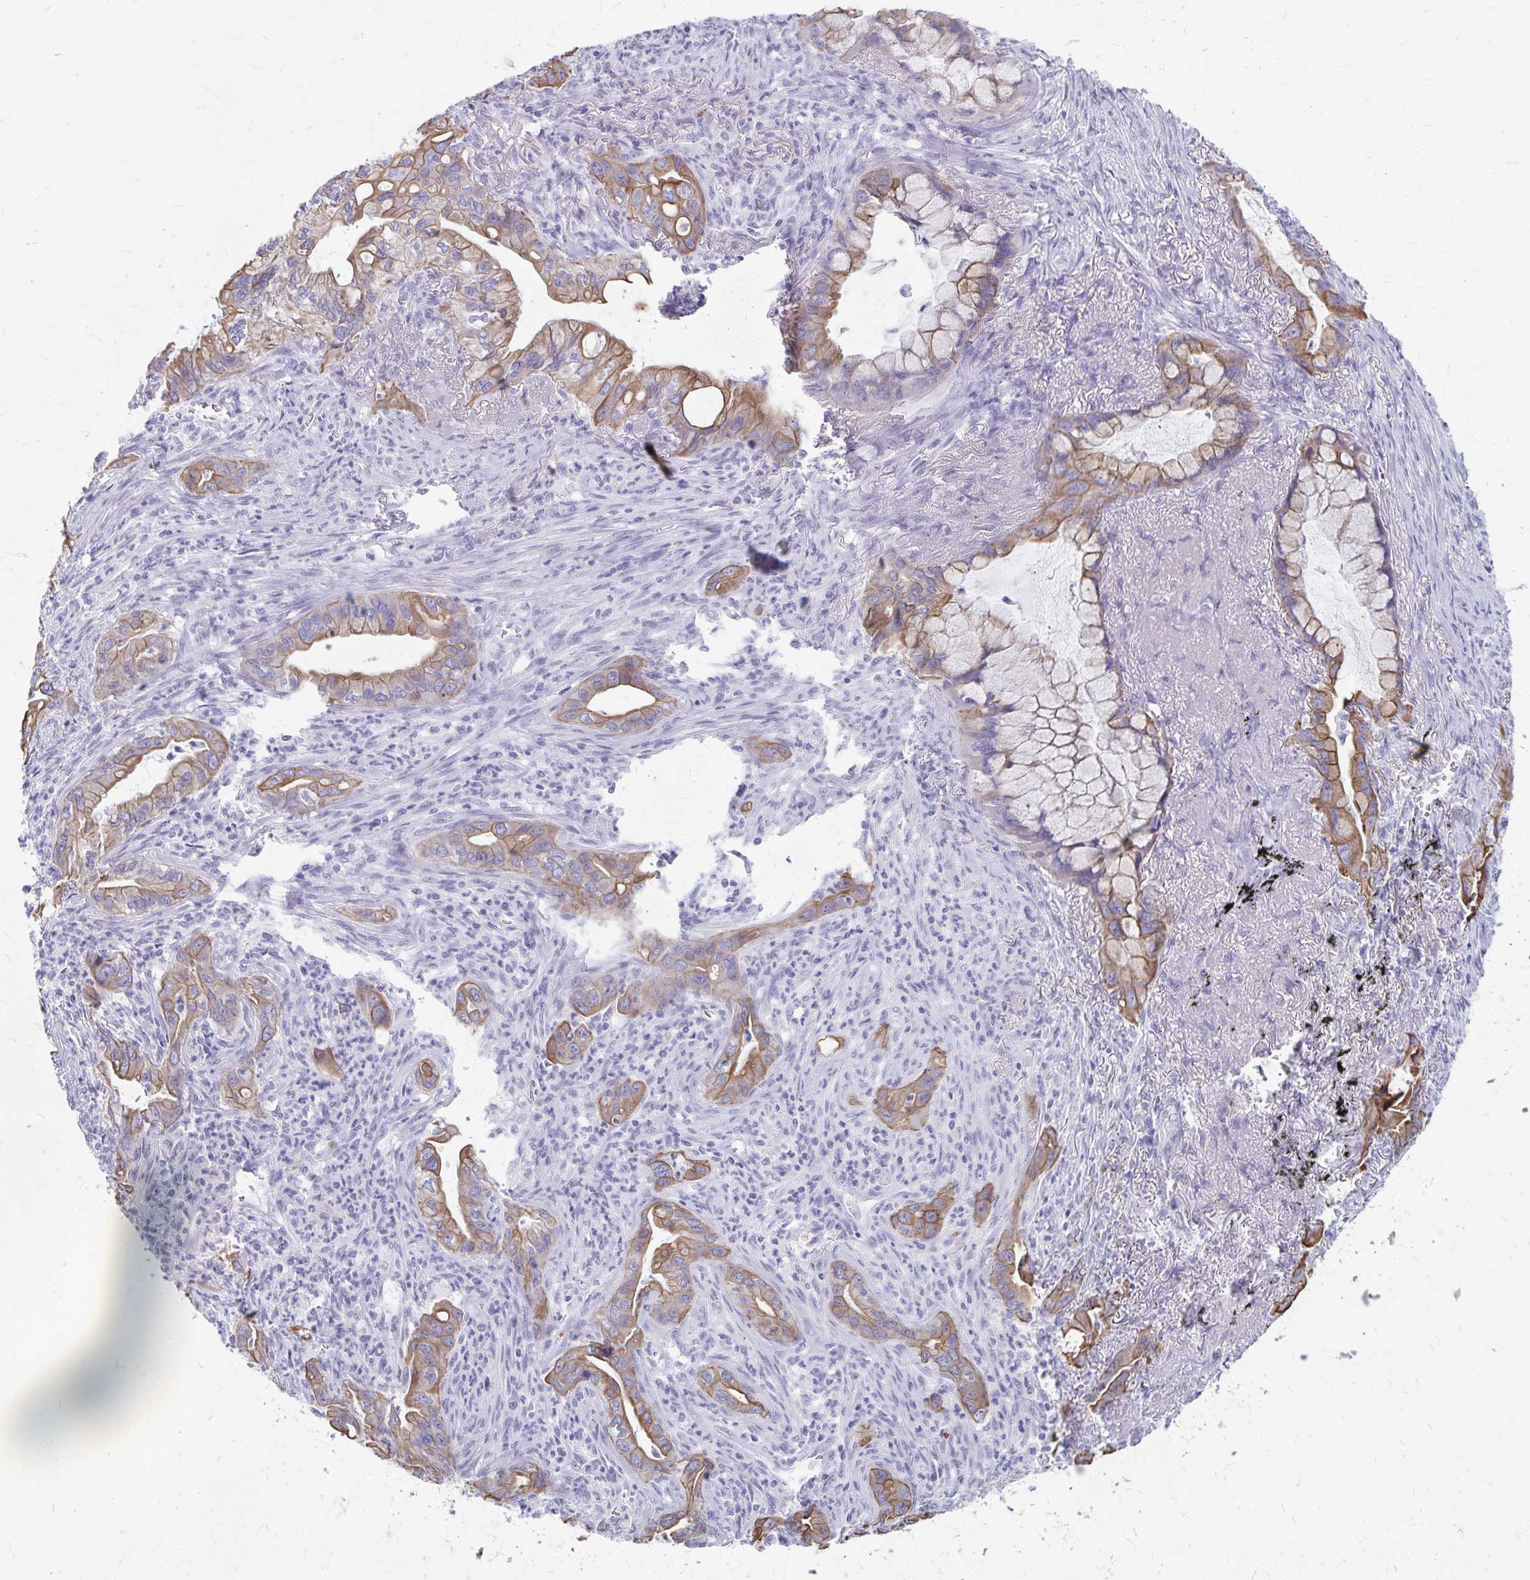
{"staining": {"intensity": "moderate", "quantity": ">75%", "location": "cytoplasmic/membranous"}, "tissue": "lung cancer", "cell_type": "Tumor cells", "image_type": "cancer", "snomed": [{"axis": "morphology", "description": "Adenocarcinoma, NOS"}, {"axis": "topography", "description": "Lung"}], "caption": "Immunohistochemistry (IHC) histopathology image of neoplastic tissue: adenocarcinoma (lung) stained using immunohistochemistry exhibits medium levels of moderate protein expression localized specifically in the cytoplasmic/membranous of tumor cells, appearing as a cytoplasmic/membranous brown color.", "gene": "GPBAR1", "patient": {"sex": "male", "age": 65}}